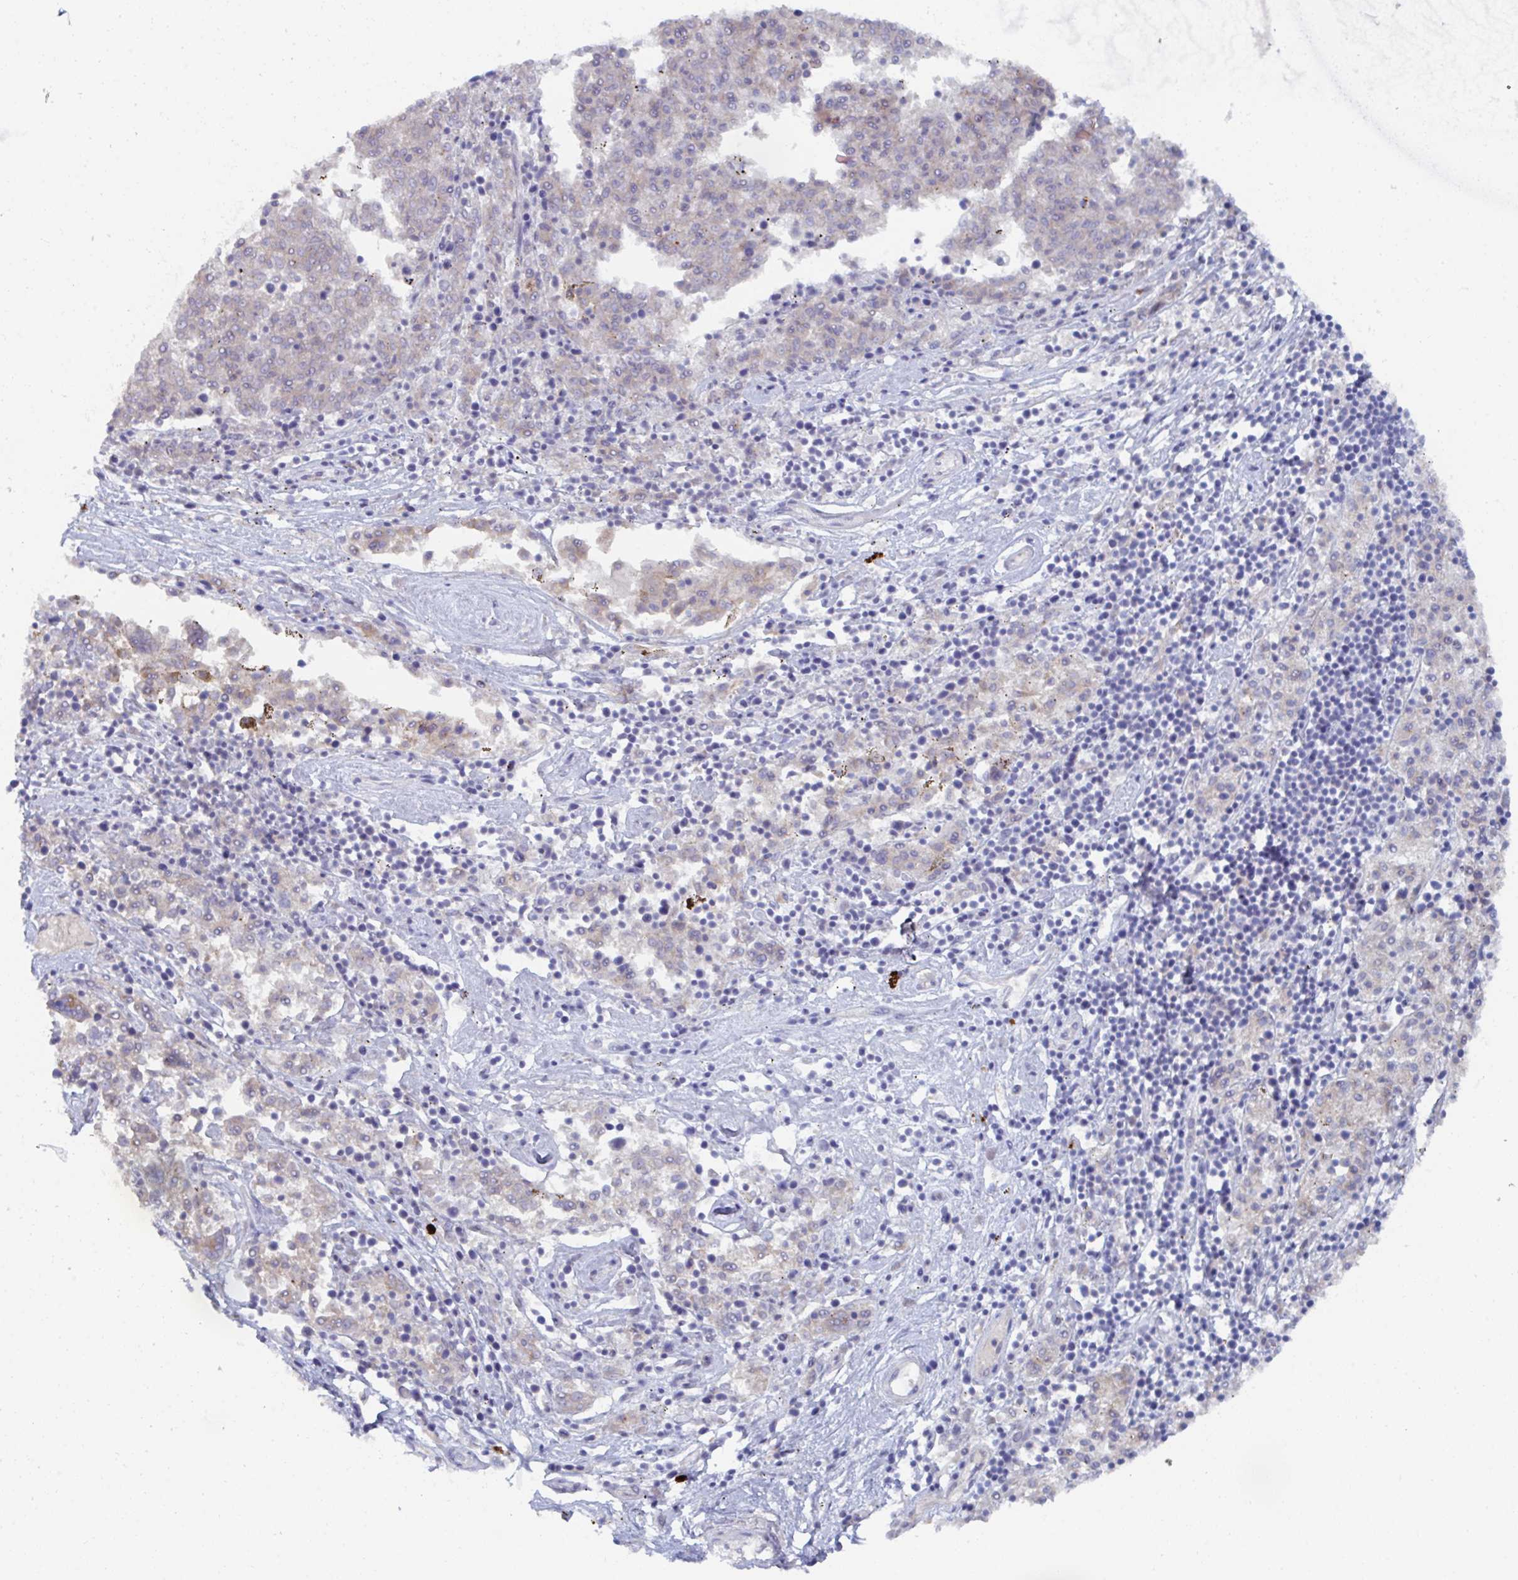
{"staining": {"intensity": "negative", "quantity": "none", "location": "none"}, "tissue": "melanoma", "cell_type": "Tumor cells", "image_type": "cancer", "snomed": [{"axis": "morphology", "description": "Malignant melanoma, NOS"}, {"axis": "topography", "description": "Skin"}], "caption": "A photomicrograph of melanoma stained for a protein exhibits no brown staining in tumor cells. The staining was performed using DAB (3,3'-diaminobenzidine) to visualize the protein expression in brown, while the nuclei were stained in blue with hematoxylin (Magnification: 20x).", "gene": "KCNK5", "patient": {"sex": "female", "age": 72}}